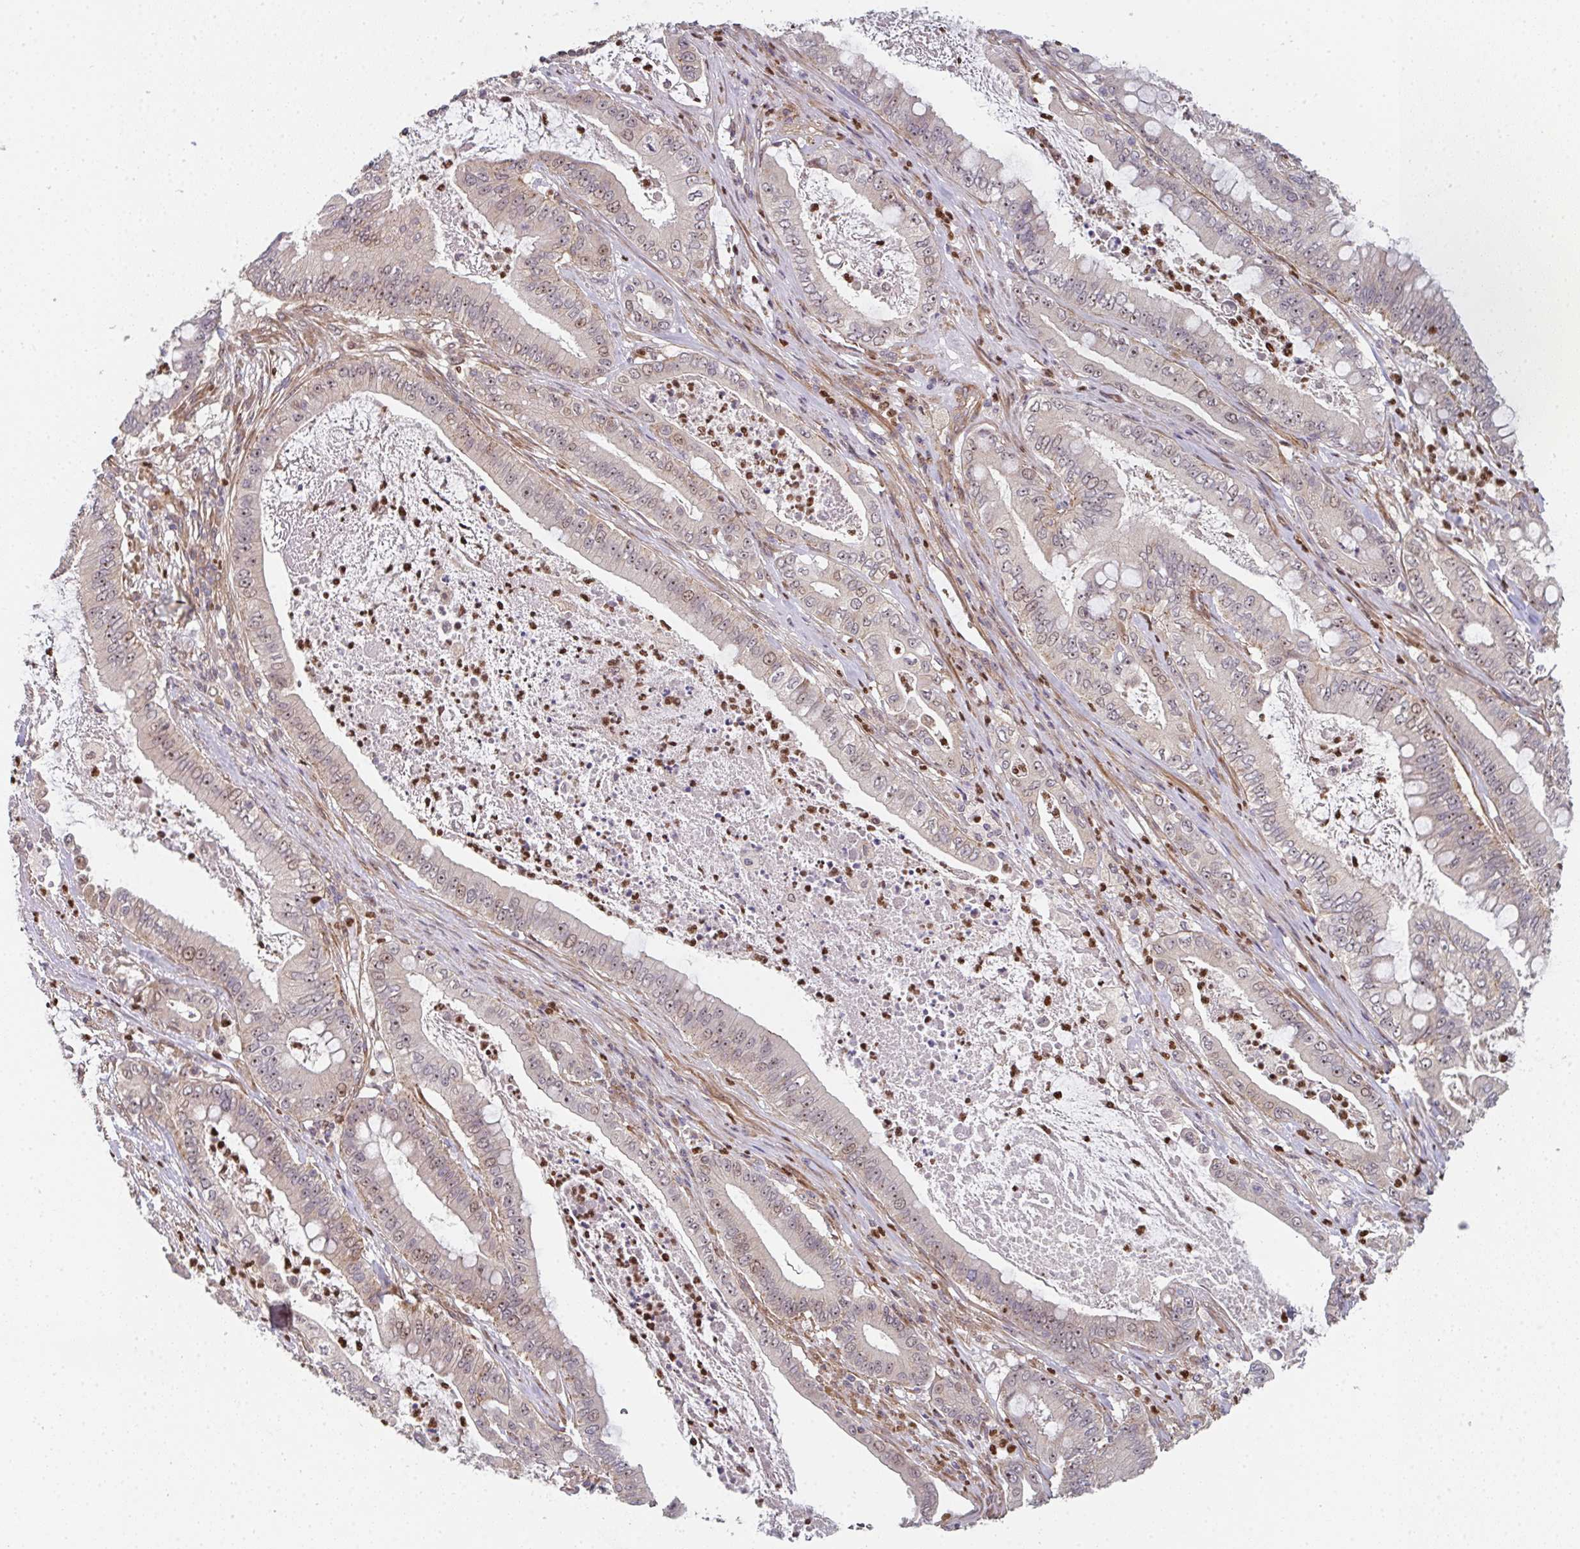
{"staining": {"intensity": "weak", "quantity": "<25%", "location": "nuclear"}, "tissue": "pancreatic cancer", "cell_type": "Tumor cells", "image_type": "cancer", "snomed": [{"axis": "morphology", "description": "Adenocarcinoma, NOS"}, {"axis": "topography", "description": "Pancreas"}], "caption": "Protein analysis of pancreatic adenocarcinoma demonstrates no significant staining in tumor cells.", "gene": "SIMC1", "patient": {"sex": "male", "age": 71}}